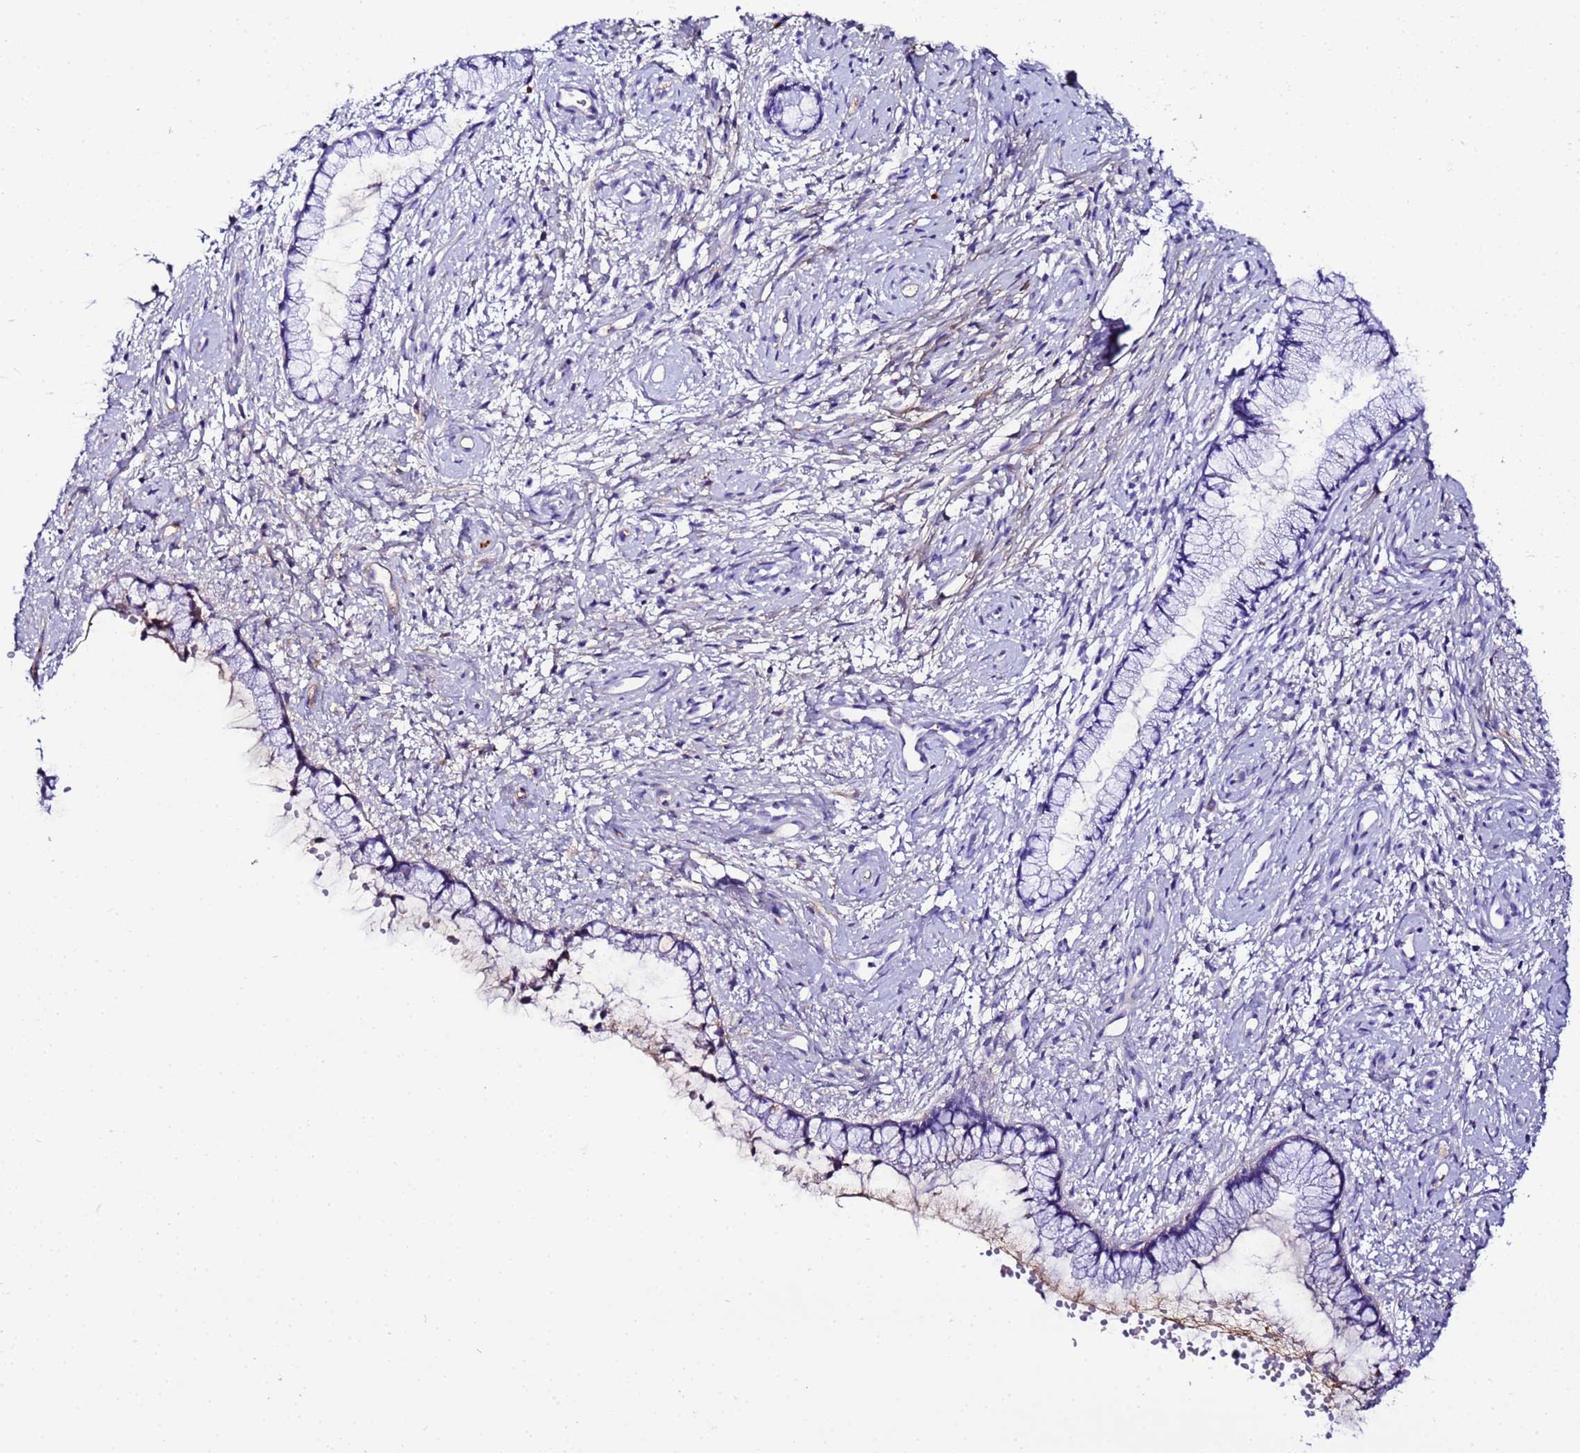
{"staining": {"intensity": "negative", "quantity": "none", "location": "none"}, "tissue": "cervix", "cell_type": "Glandular cells", "image_type": "normal", "snomed": [{"axis": "morphology", "description": "Normal tissue, NOS"}, {"axis": "topography", "description": "Cervix"}], "caption": "IHC histopathology image of benign human cervix stained for a protein (brown), which exhibits no expression in glandular cells.", "gene": "CFHR1", "patient": {"sex": "female", "age": 57}}